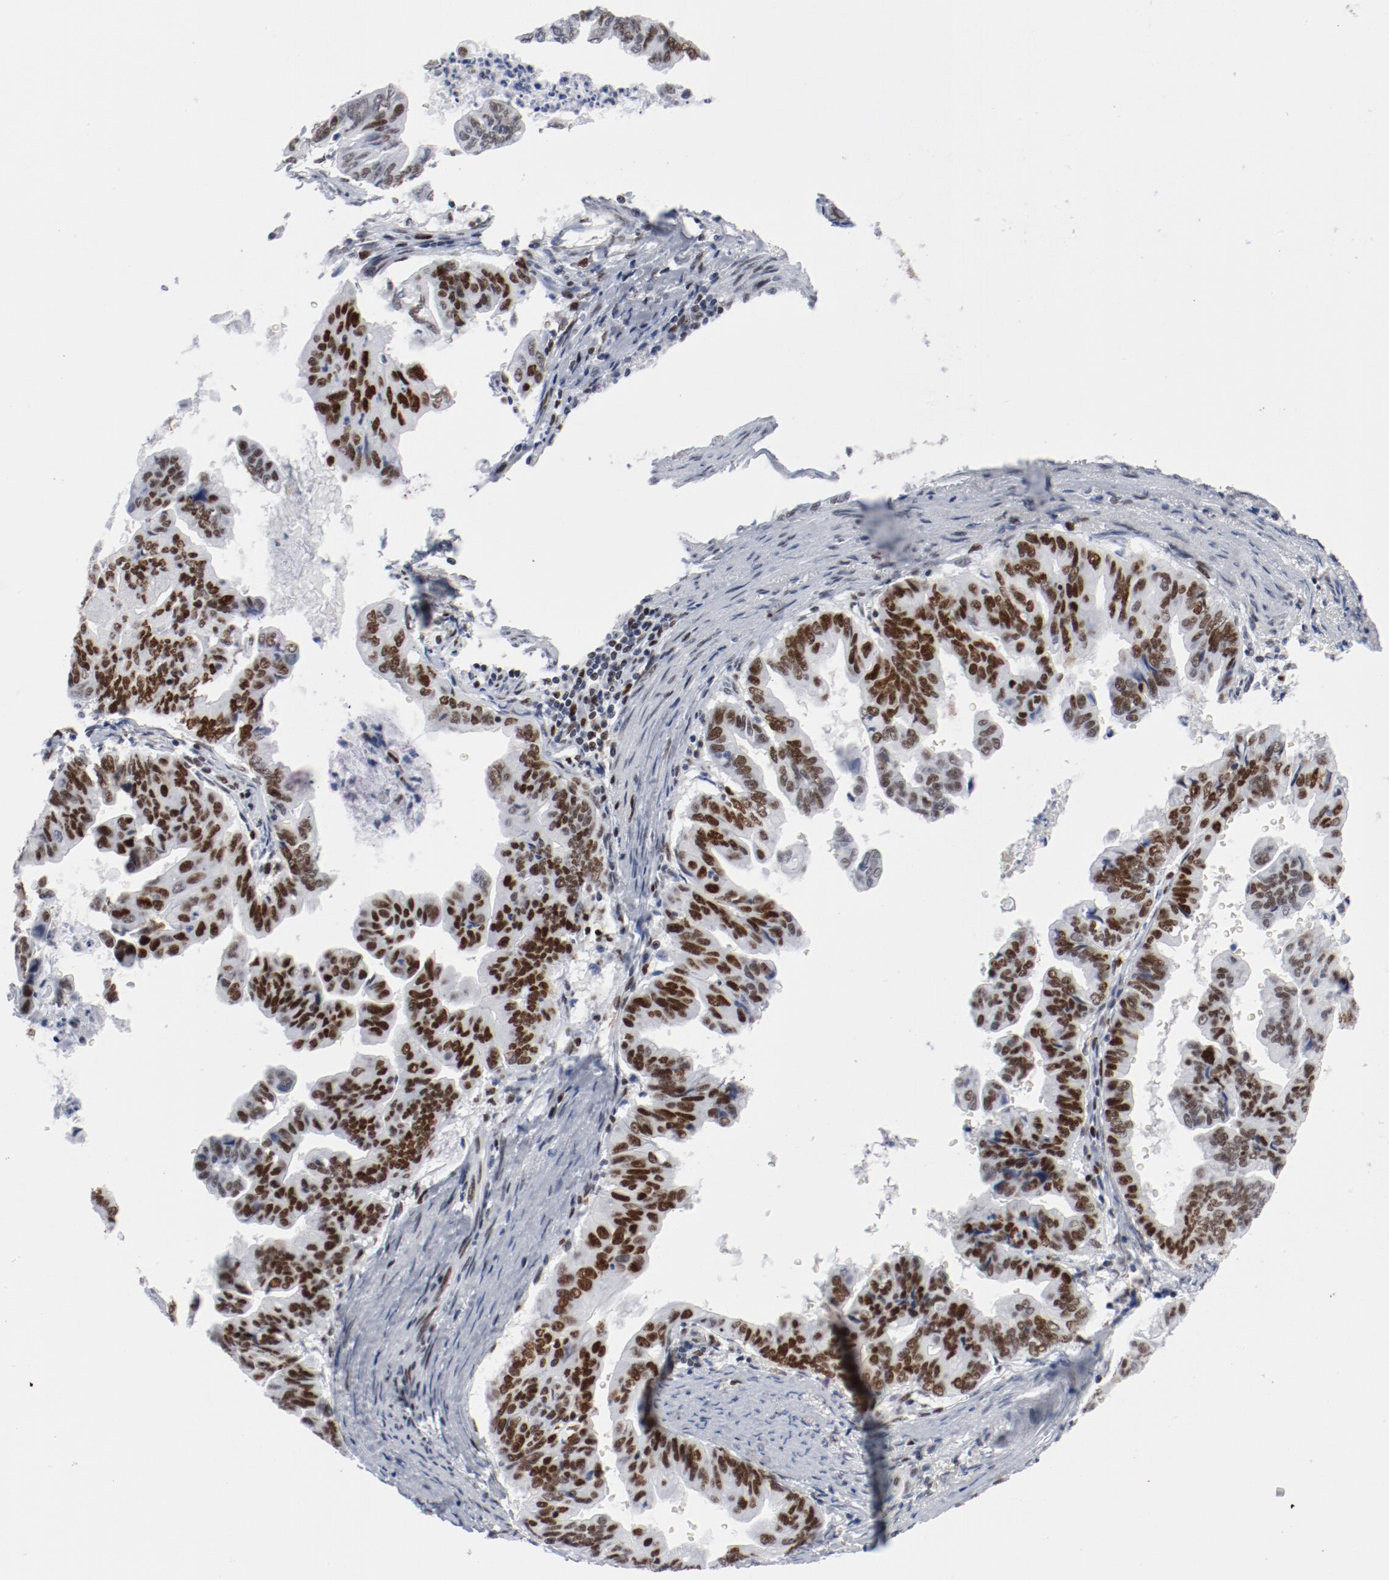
{"staining": {"intensity": "strong", "quantity": ">75%", "location": "nuclear"}, "tissue": "stomach cancer", "cell_type": "Tumor cells", "image_type": "cancer", "snomed": [{"axis": "morphology", "description": "Adenocarcinoma, NOS"}, {"axis": "topography", "description": "Stomach, upper"}], "caption": "Protein expression analysis of stomach cancer exhibits strong nuclear positivity in about >75% of tumor cells. The protein is shown in brown color, while the nuclei are stained blue.", "gene": "POLD1", "patient": {"sex": "male", "age": 80}}